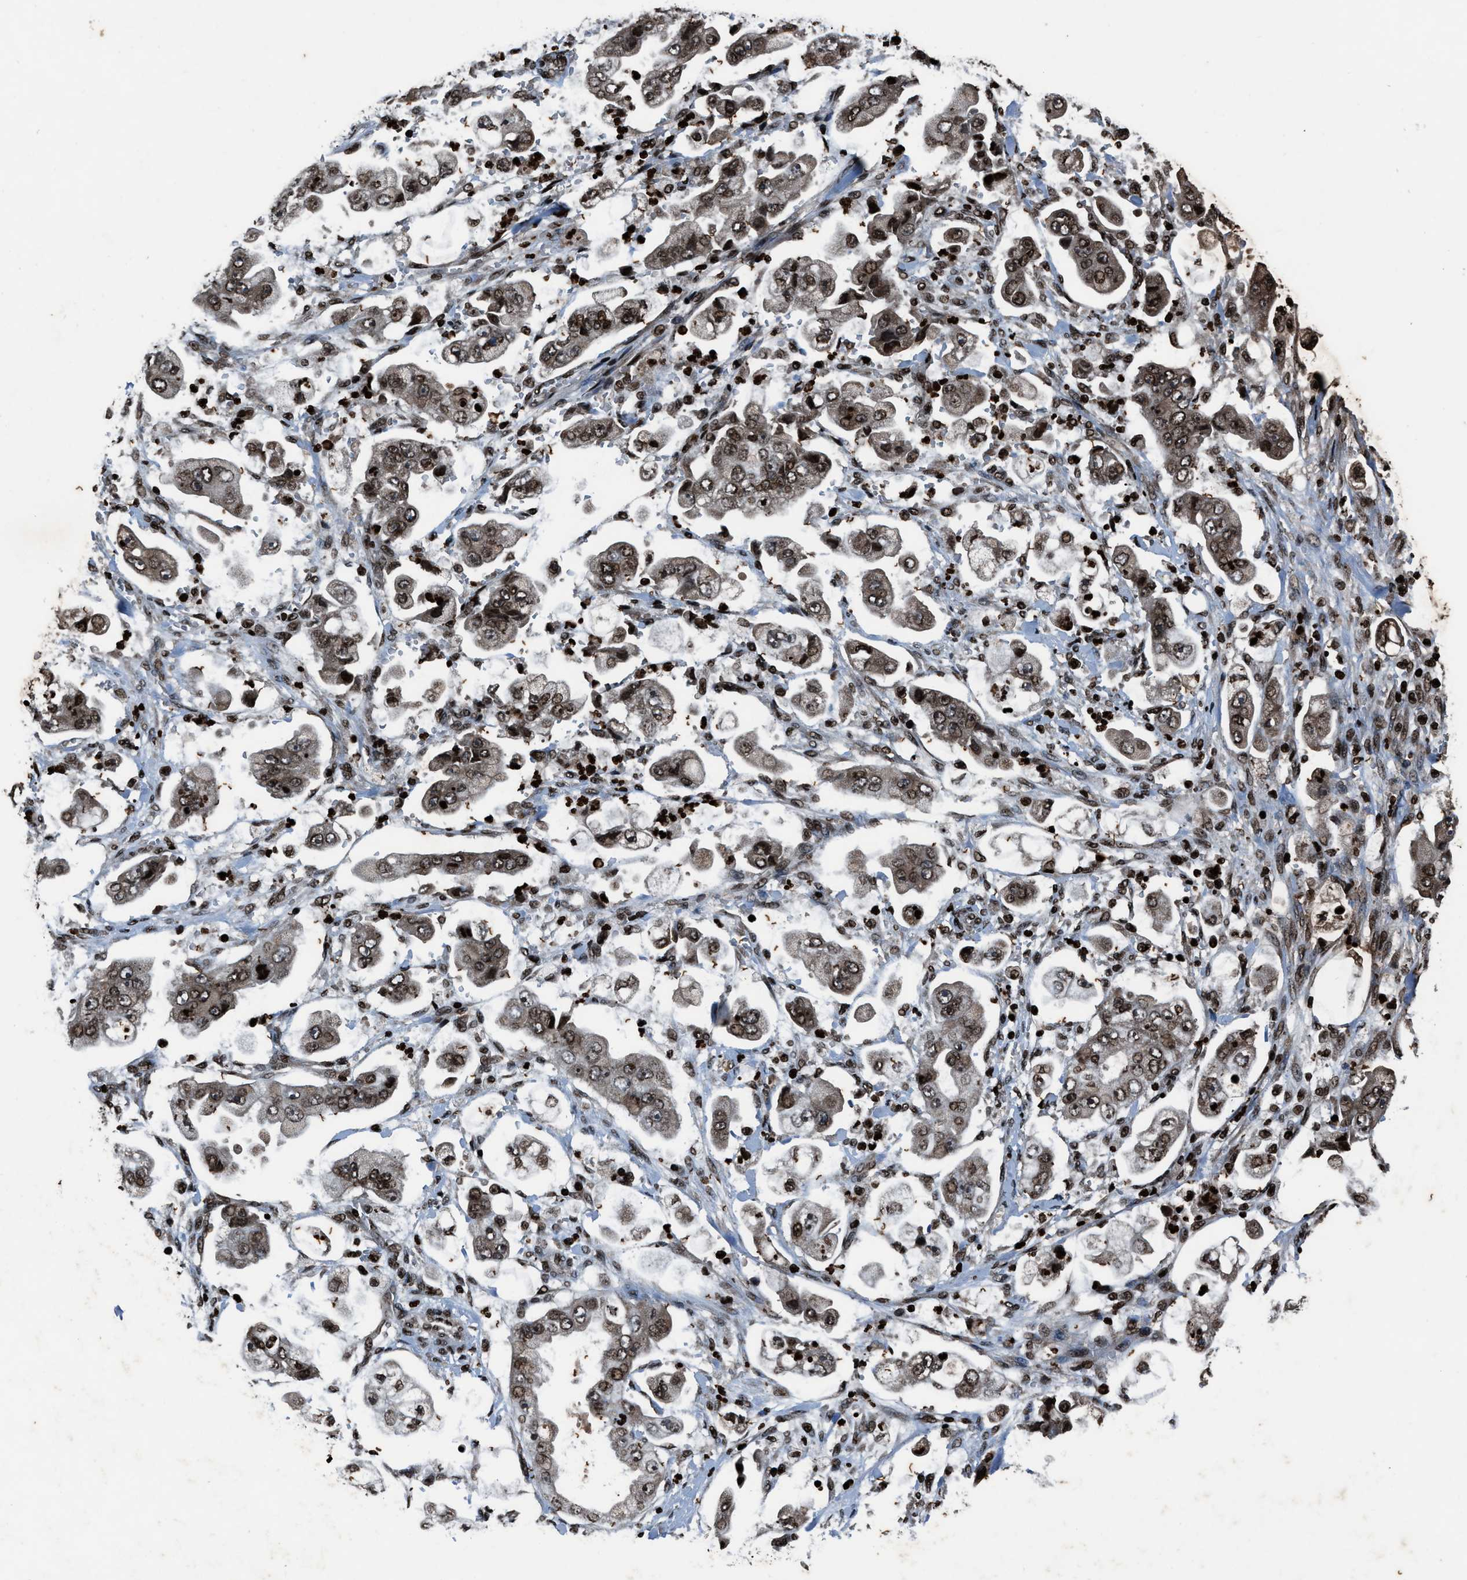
{"staining": {"intensity": "moderate", "quantity": ">75%", "location": "nuclear"}, "tissue": "stomach cancer", "cell_type": "Tumor cells", "image_type": "cancer", "snomed": [{"axis": "morphology", "description": "Adenocarcinoma, NOS"}, {"axis": "topography", "description": "Stomach"}], "caption": "DAB immunohistochemical staining of adenocarcinoma (stomach) shows moderate nuclear protein positivity in about >75% of tumor cells.", "gene": "H4C1", "patient": {"sex": "male", "age": 62}}